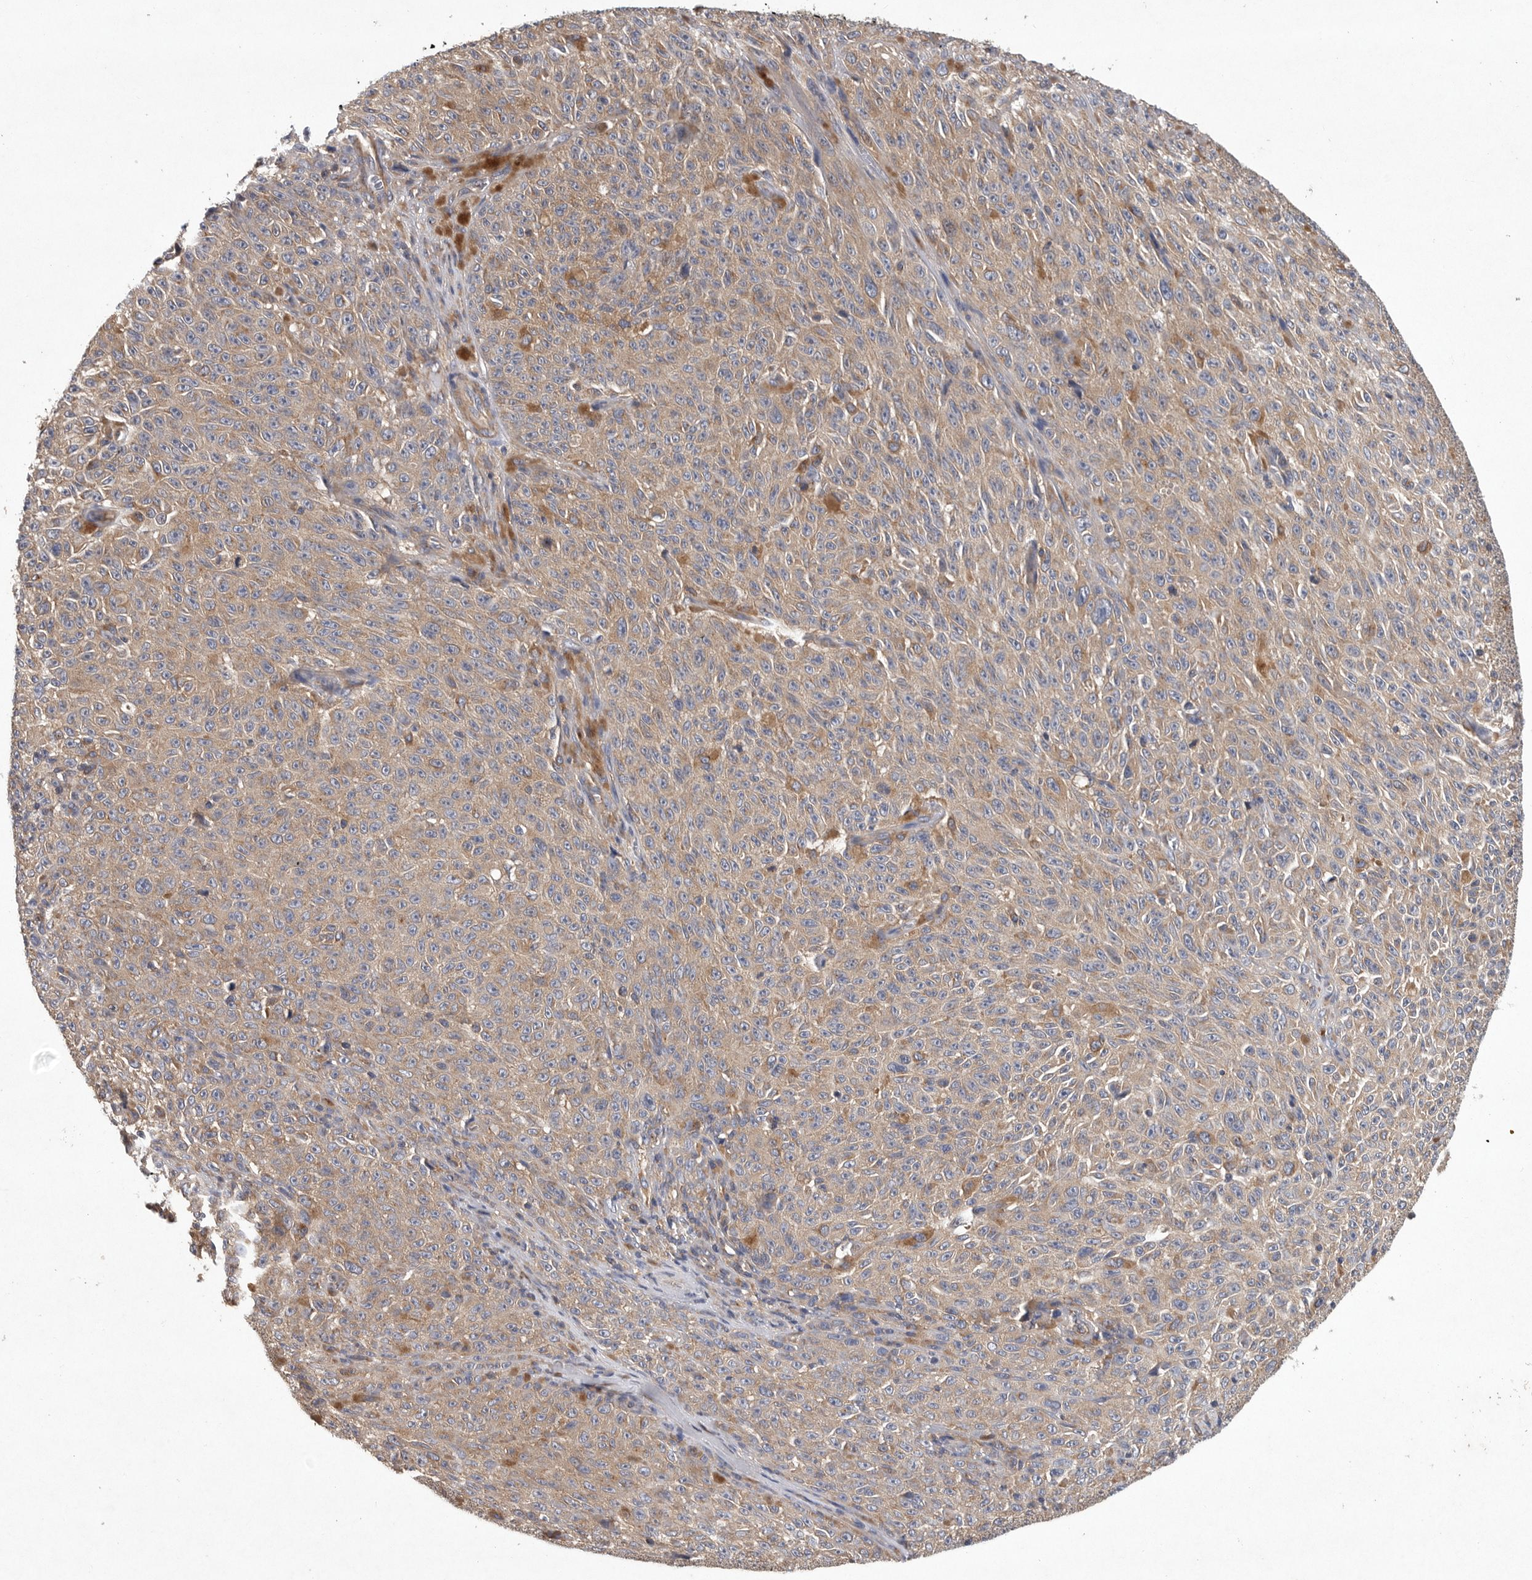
{"staining": {"intensity": "weak", "quantity": ">75%", "location": "cytoplasmic/membranous"}, "tissue": "melanoma", "cell_type": "Tumor cells", "image_type": "cancer", "snomed": [{"axis": "morphology", "description": "Malignant melanoma, NOS"}, {"axis": "topography", "description": "Skin"}], "caption": "A high-resolution photomicrograph shows IHC staining of melanoma, which exhibits weak cytoplasmic/membranous expression in approximately >75% of tumor cells.", "gene": "OXR1", "patient": {"sex": "female", "age": 82}}